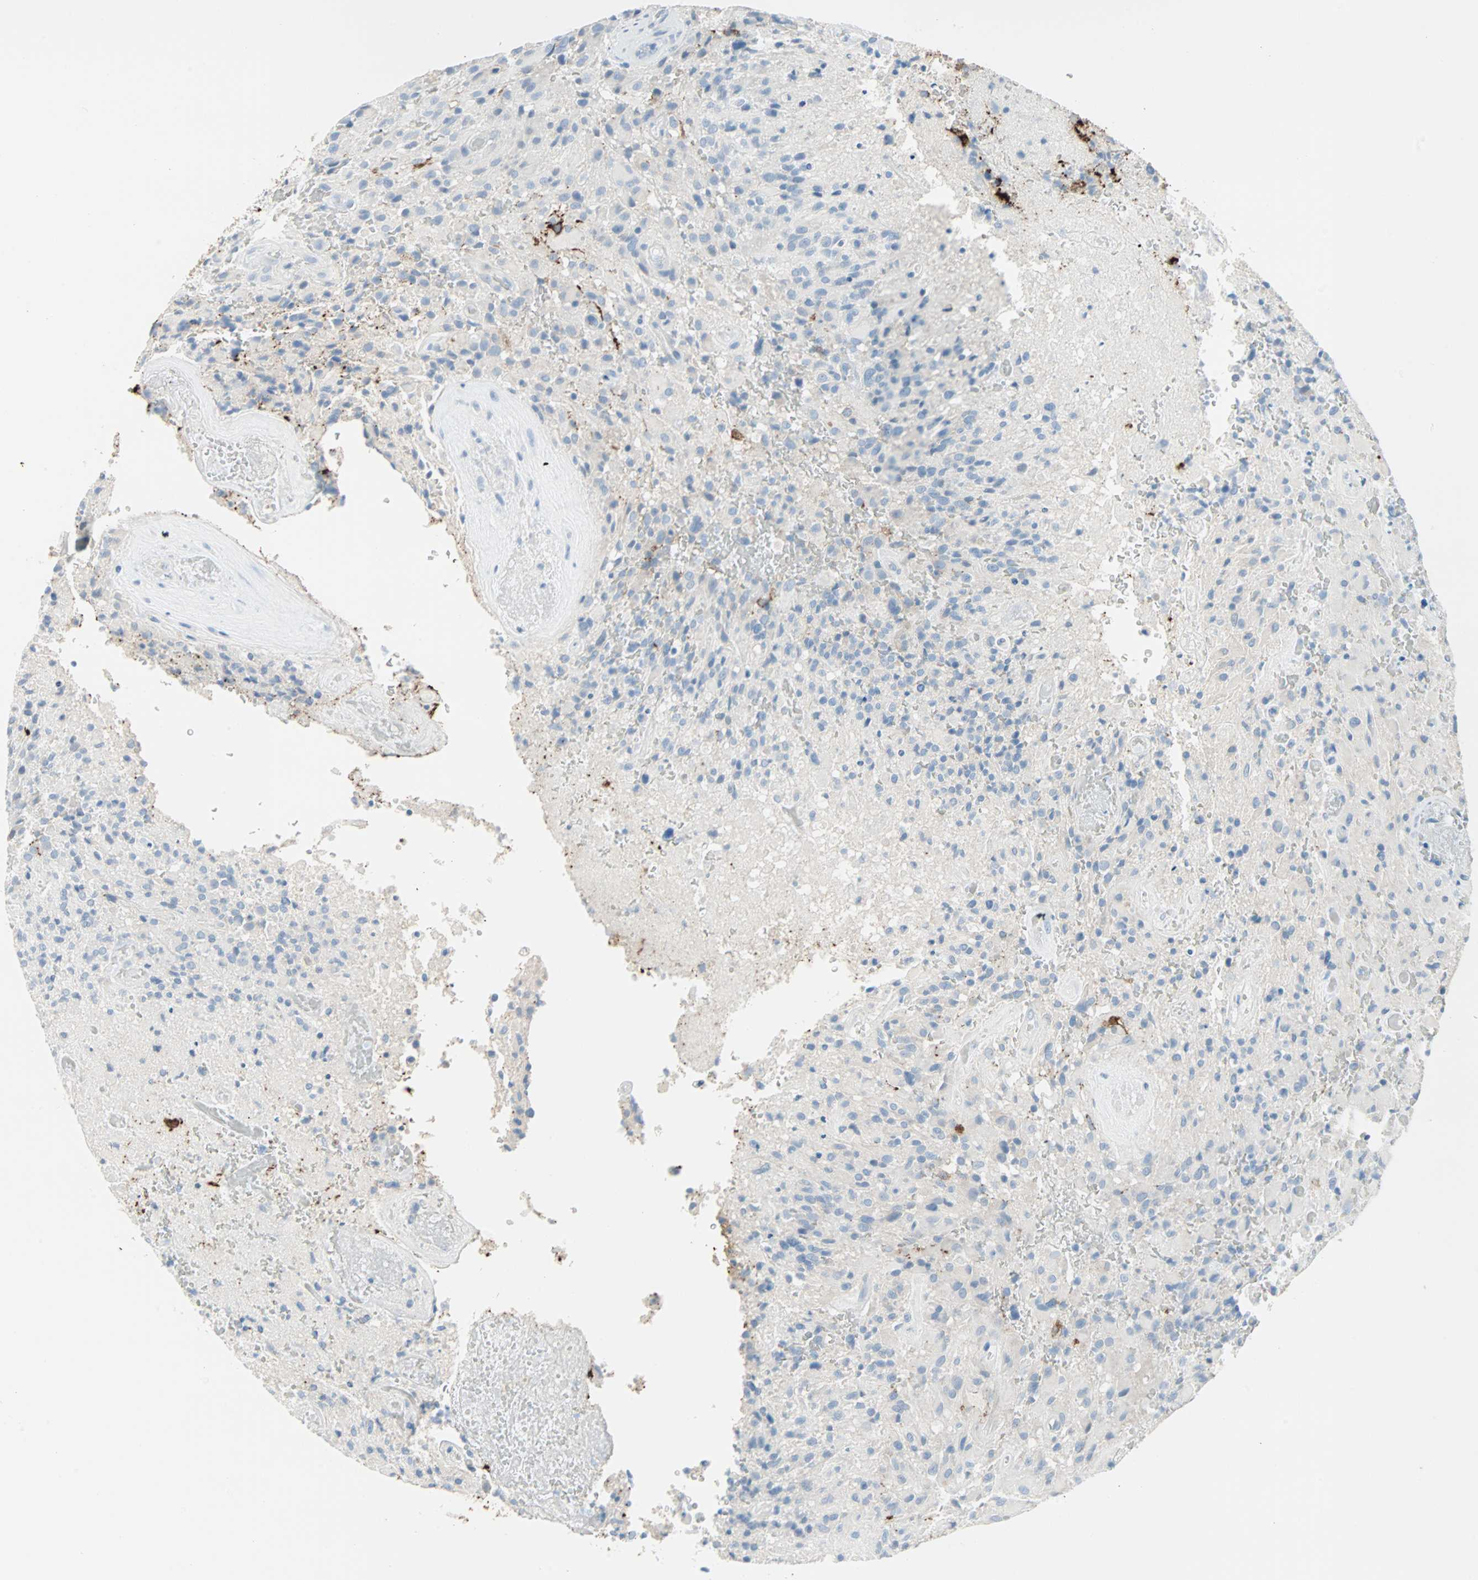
{"staining": {"intensity": "negative", "quantity": "none", "location": "none"}, "tissue": "glioma", "cell_type": "Tumor cells", "image_type": "cancer", "snomed": [{"axis": "morphology", "description": "Glioma, malignant, High grade"}, {"axis": "topography", "description": "Brain"}], "caption": "High power microscopy image of an immunohistochemistry photomicrograph of high-grade glioma (malignant), revealing no significant staining in tumor cells.", "gene": "STX1A", "patient": {"sex": "male", "age": 71}}